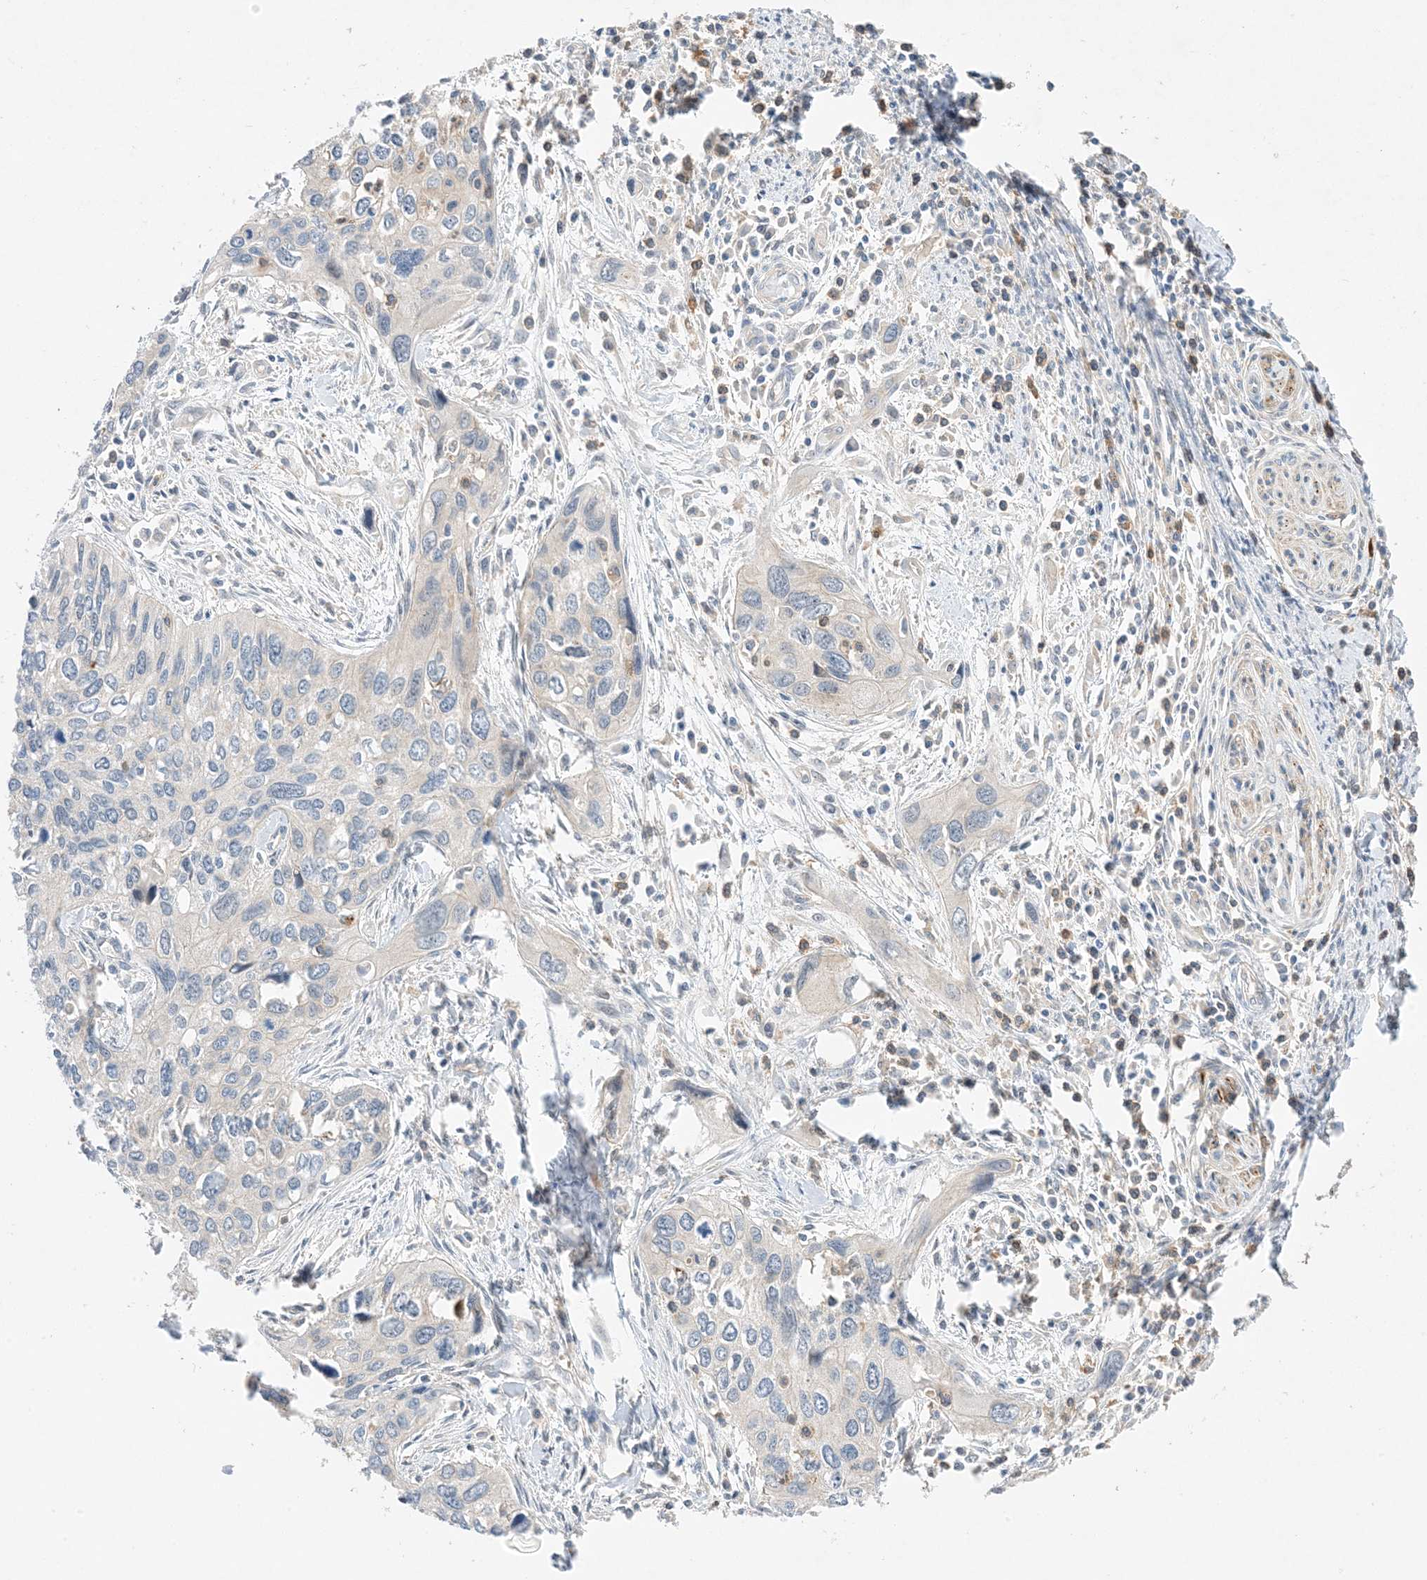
{"staining": {"intensity": "negative", "quantity": "none", "location": "none"}, "tissue": "cervical cancer", "cell_type": "Tumor cells", "image_type": "cancer", "snomed": [{"axis": "morphology", "description": "Squamous cell carcinoma, NOS"}, {"axis": "topography", "description": "Cervix"}], "caption": "Human squamous cell carcinoma (cervical) stained for a protein using immunohistochemistry shows no expression in tumor cells.", "gene": "KIFBP", "patient": {"sex": "female", "age": 55}}